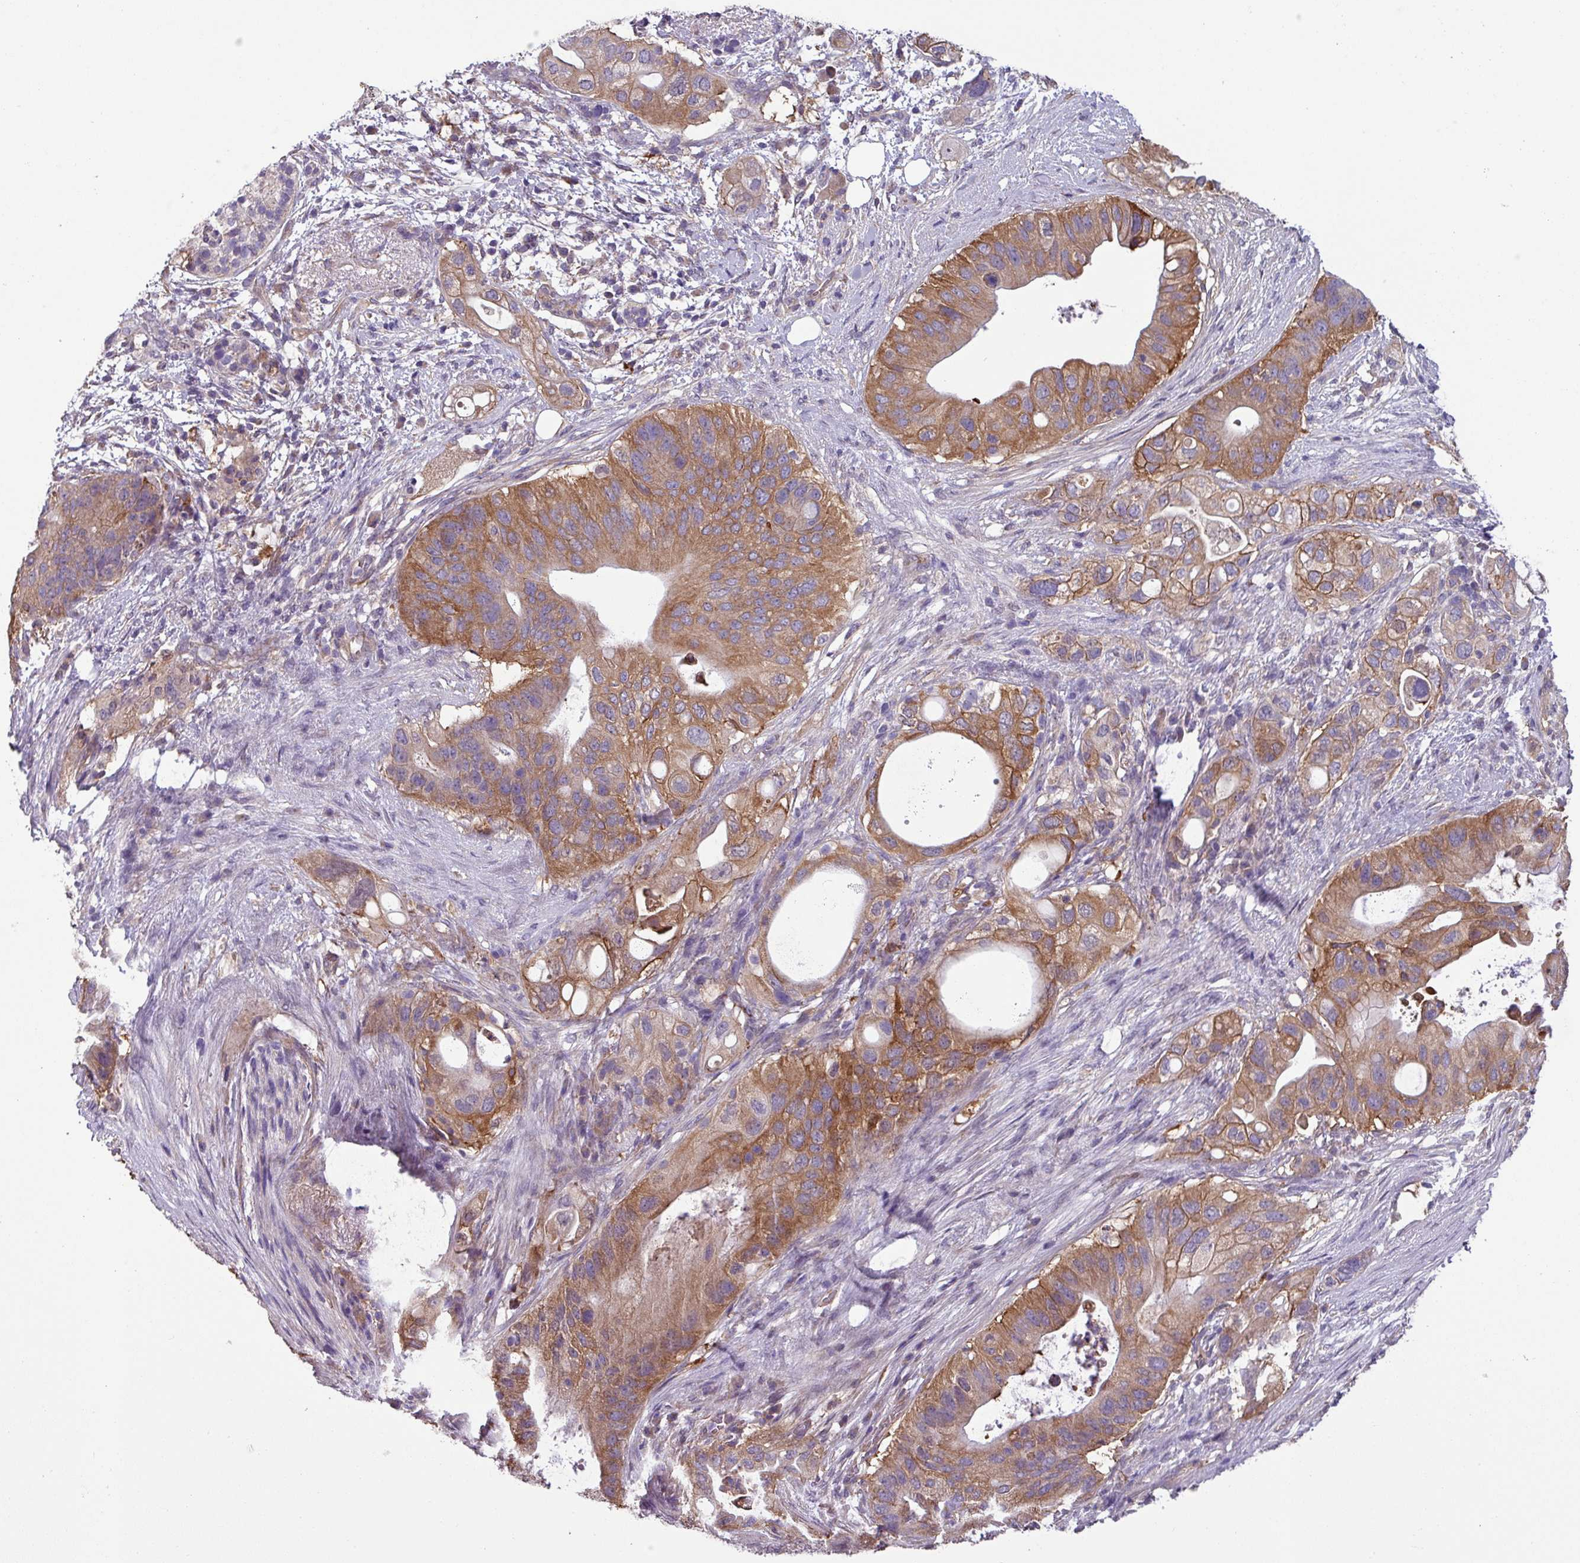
{"staining": {"intensity": "moderate", "quantity": ">75%", "location": "cytoplasmic/membranous"}, "tissue": "pancreatic cancer", "cell_type": "Tumor cells", "image_type": "cancer", "snomed": [{"axis": "morphology", "description": "Adenocarcinoma, NOS"}, {"axis": "topography", "description": "Pancreas"}], "caption": "A micrograph showing moderate cytoplasmic/membranous staining in approximately >75% of tumor cells in pancreatic cancer, as visualized by brown immunohistochemical staining.", "gene": "SLC23A2", "patient": {"sex": "female", "age": 72}}